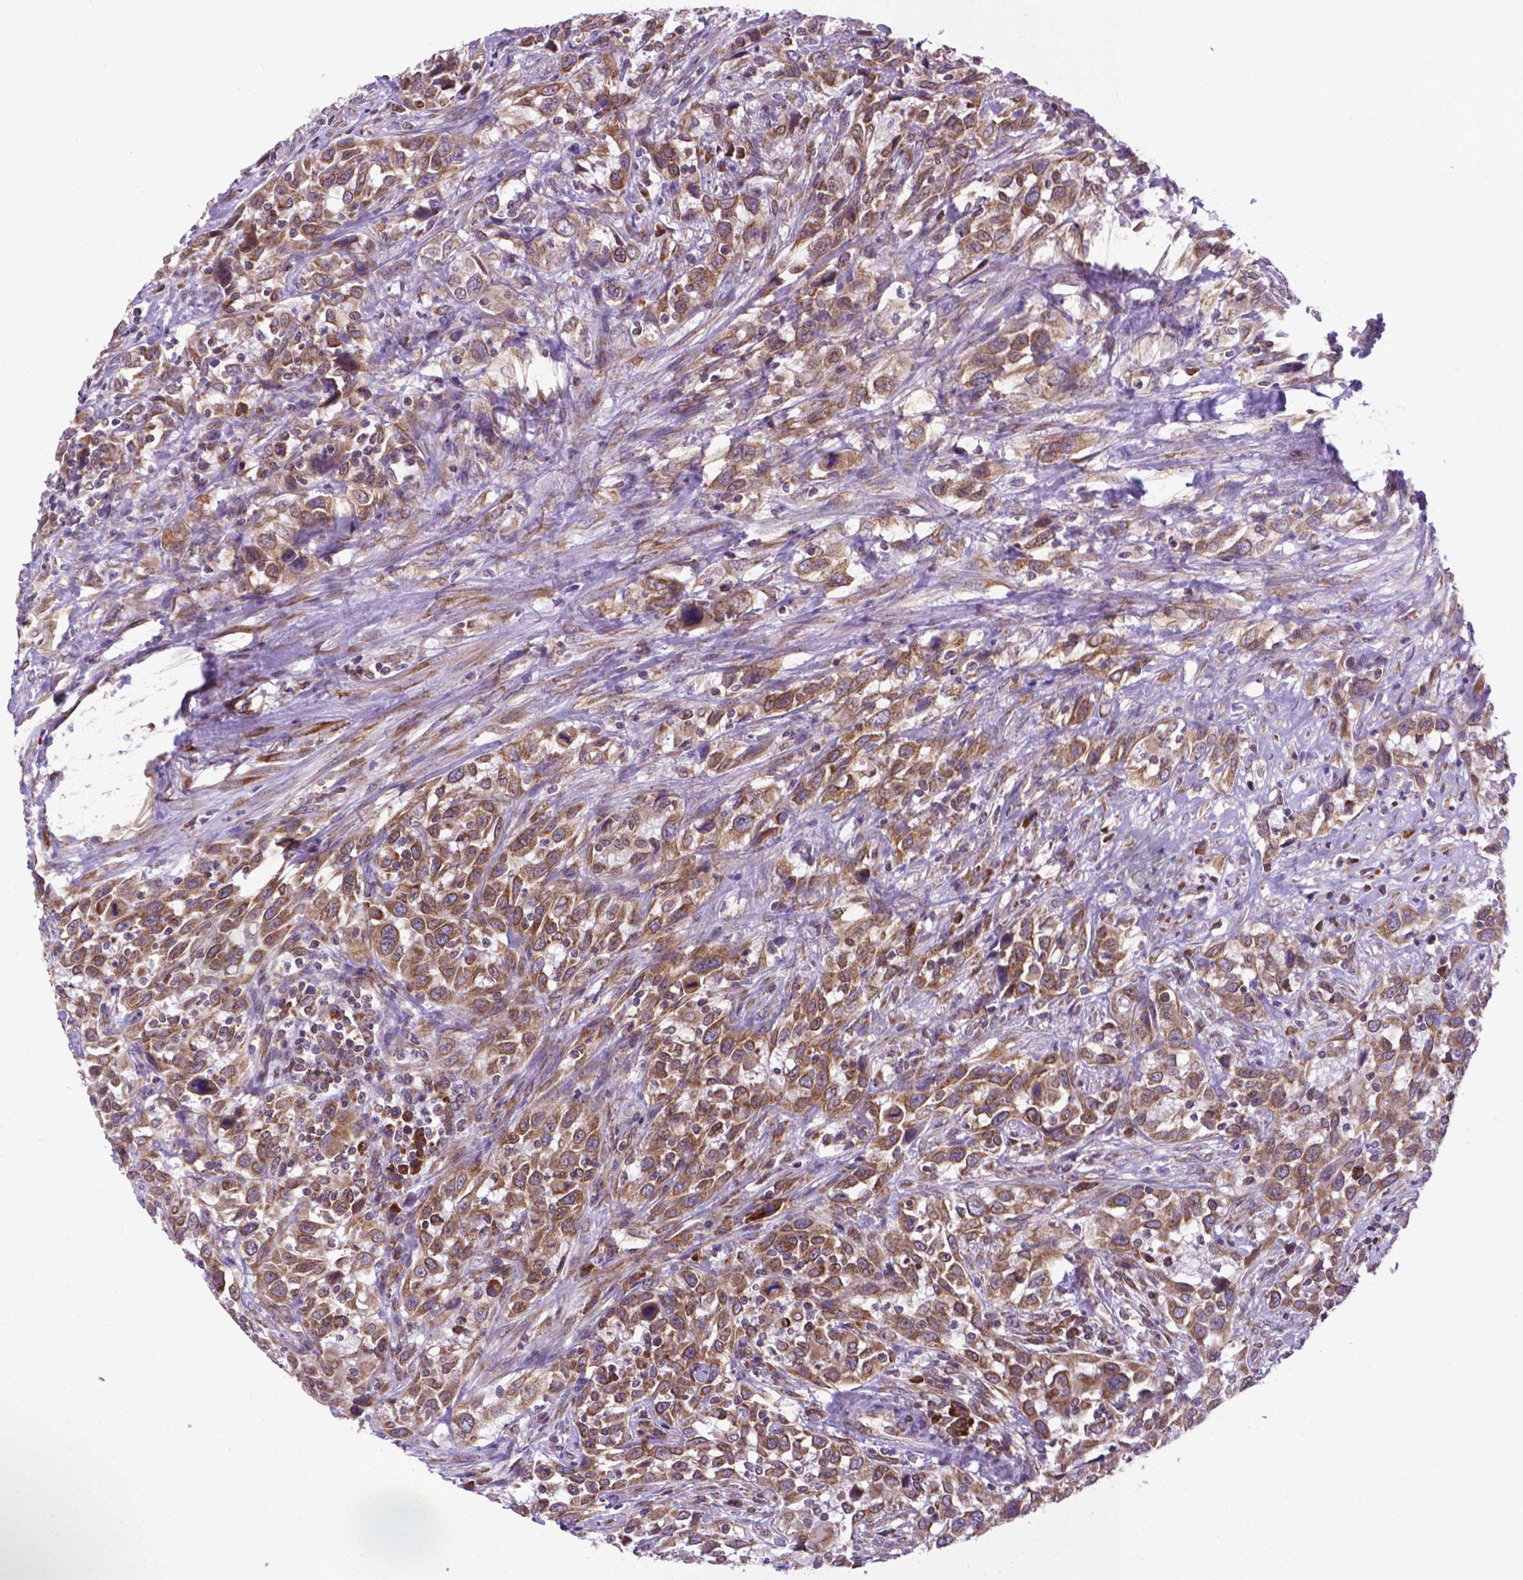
{"staining": {"intensity": "moderate", "quantity": "25%-75%", "location": "cytoplasmic/membranous"}, "tissue": "urothelial cancer", "cell_type": "Tumor cells", "image_type": "cancer", "snomed": [{"axis": "morphology", "description": "Urothelial carcinoma, NOS"}, {"axis": "morphology", "description": "Urothelial carcinoma, High grade"}, {"axis": "topography", "description": "Urinary bladder"}], "caption": "This is an image of immunohistochemistry staining of transitional cell carcinoma, which shows moderate positivity in the cytoplasmic/membranous of tumor cells.", "gene": "WDR83OS", "patient": {"sex": "female", "age": 64}}